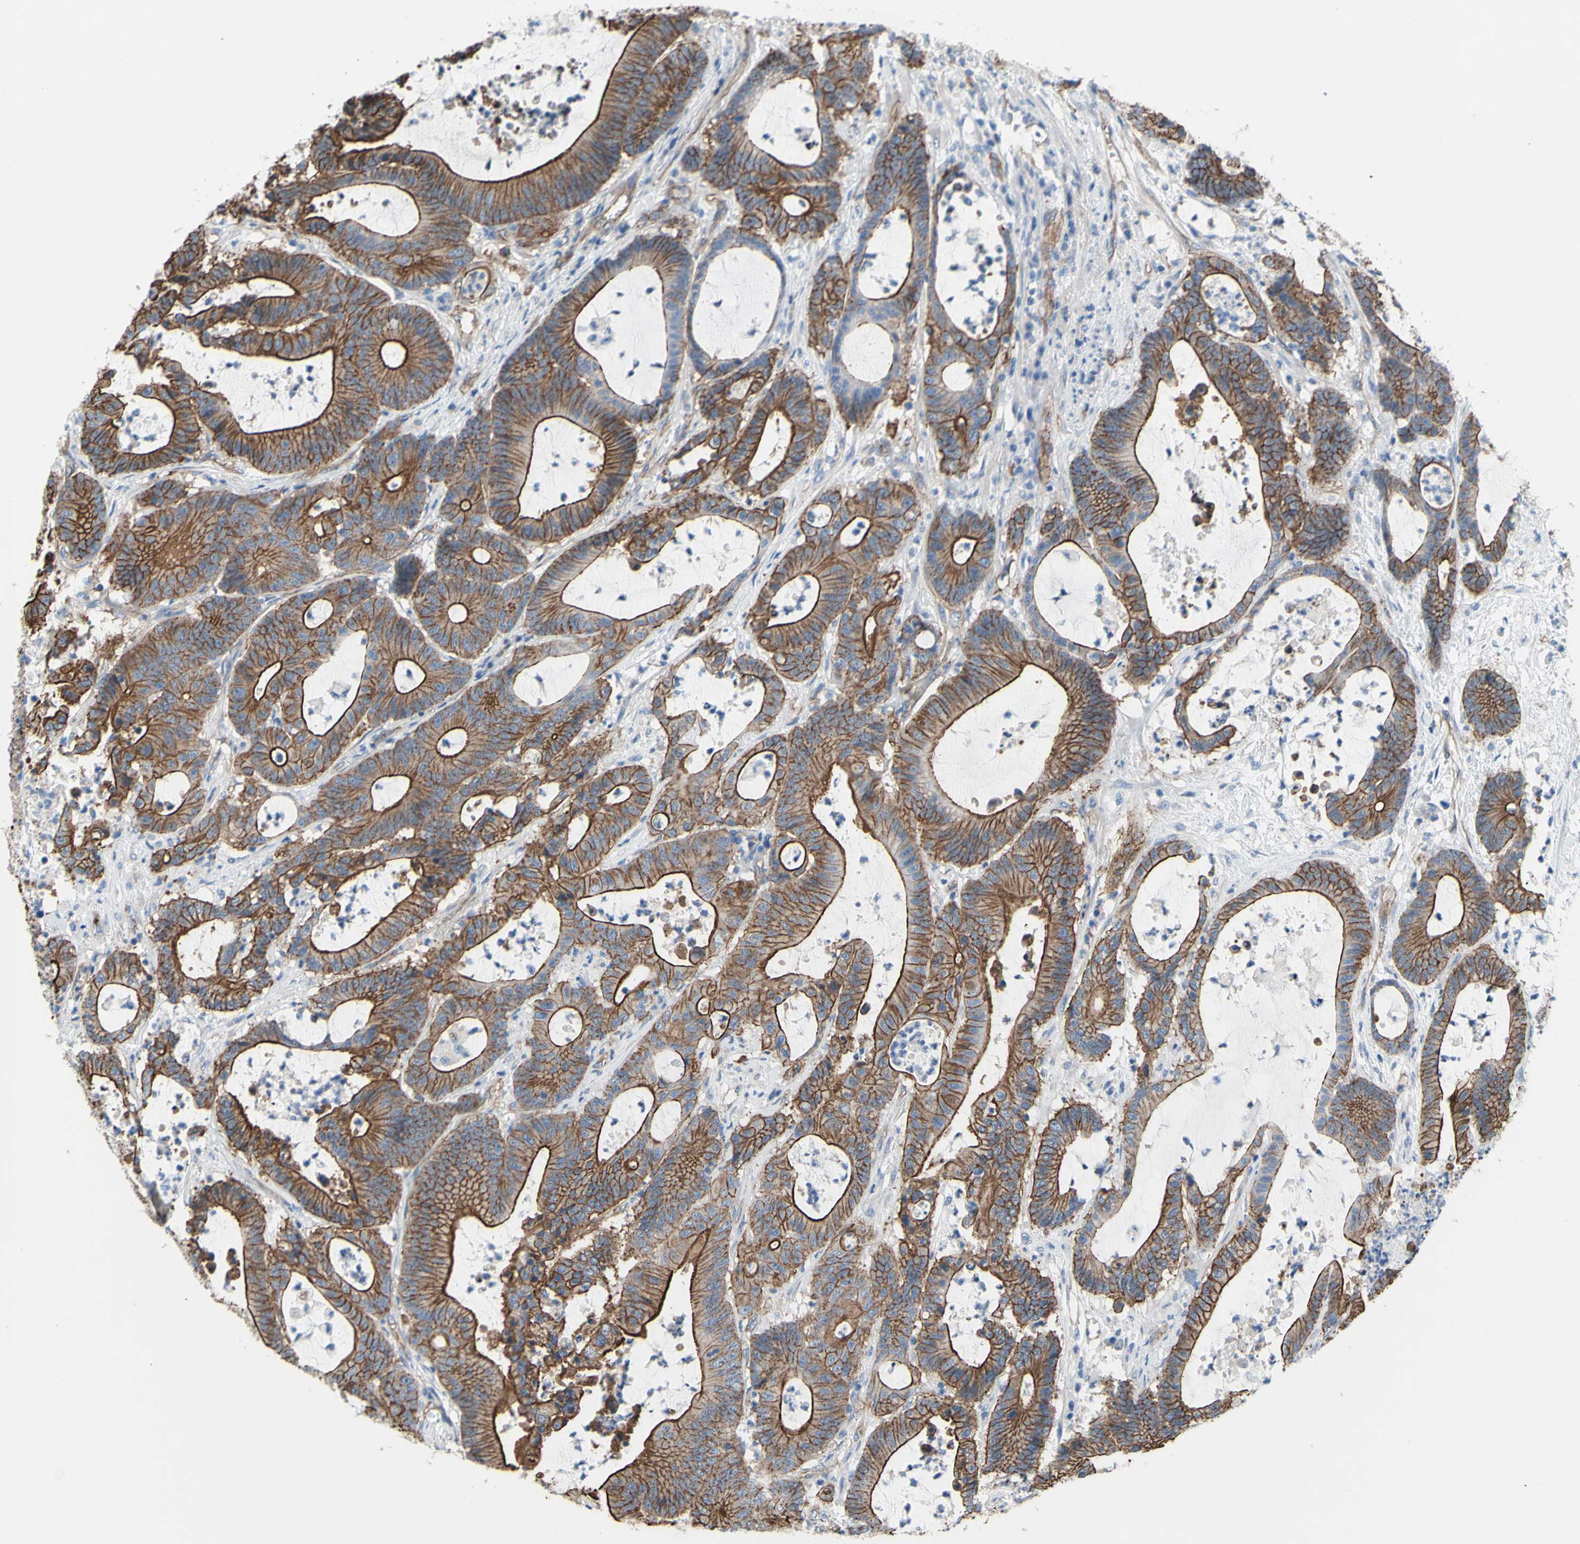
{"staining": {"intensity": "strong", "quantity": ">75%", "location": "cytoplasmic/membranous"}, "tissue": "colorectal cancer", "cell_type": "Tumor cells", "image_type": "cancer", "snomed": [{"axis": "morphology", "description": "Adenocarcinoma, NOS"}, {"axis": "topography", "description": "Colon"}], "caption": "Immunohistochemistry histopathology image of human colorectal cancer (adenocarcinoma) stained for a protein (brown), which exhibits high levels of strong cytoplasmic/membranous expression in about >75% of tumor cells.", "gene": "TPBG", "patient": {"sex": "female", "age": 84}}